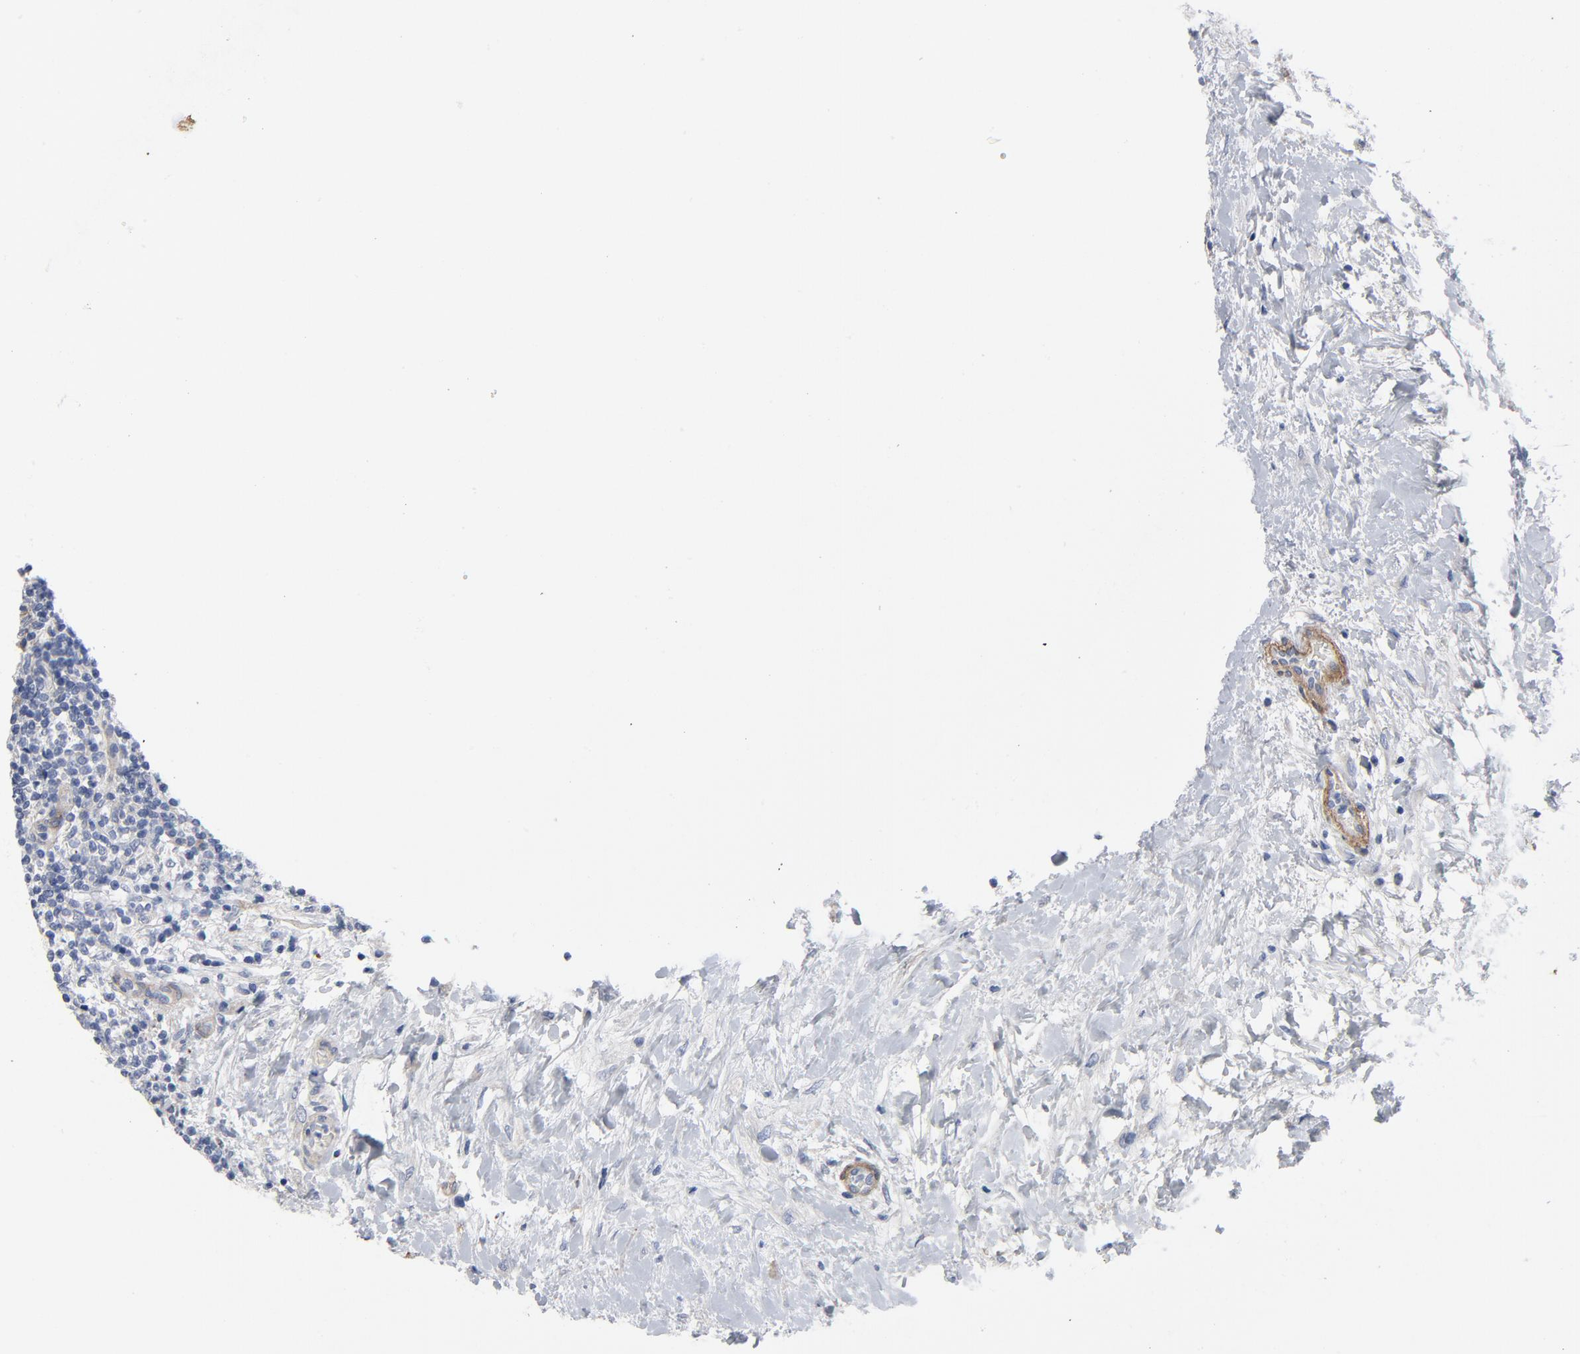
{"staining": {"intensity": "negative", "quantity": "none", "location": "none"}, "tissue": "lymphoma", "cell_type": "Tumor cells", "image_type": "cancer", "snomed": [{"axis": "morphology", "description": "Malignant lymphoma, non-Hodgkin's type, Low grade"}, {"axis": "topography", "description": "Lymph node"}], "caption": "This image is of lymphoma stained with immunohistochemistry to label a protein in brown with the nuclei are counter-stained blue. There is no expression in tumor cells.", "gene": "LAMC1", "patient": {"sex": "female", "age": 76}}